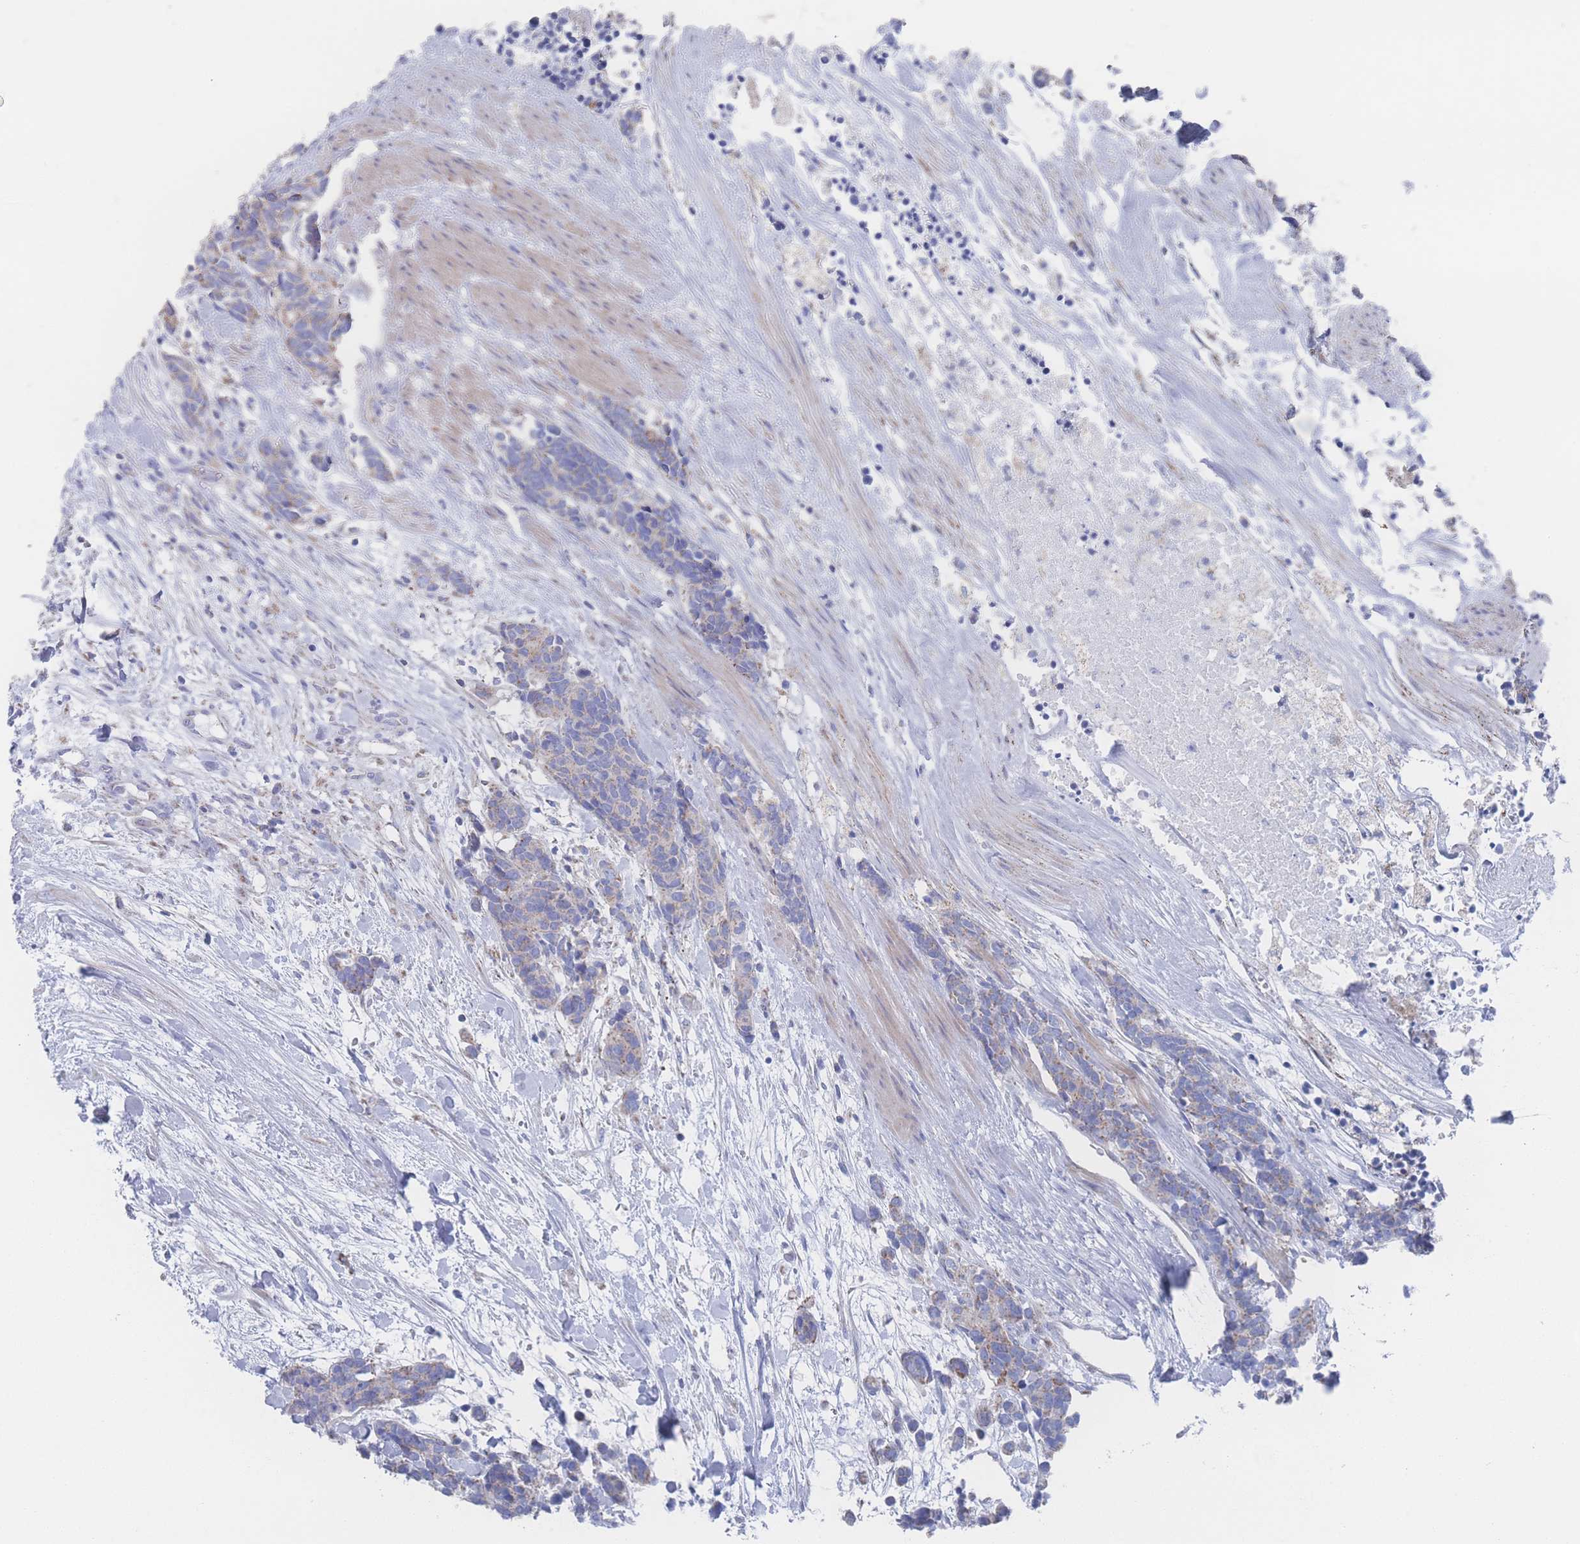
{"staining": {"intensity": "weak", "quantity": "25%-75%", "location": "cytoplasmic/membranous"}, "tissue": "carcinoid", "cell_type": "Tumor cells", "image_type": "cancer", "snomed": [{"axis": "morphology", "description": "Carcinoma, NOS"}, {"axis": "morphology", "description": "Carcinoid, malignant, NOS"}, {"axis": "topography", "description": "Prostate"}], "caption": "Immunohistochemical staining of human carcinoid displays low levels of weak cytoplasmic/membranous protein positivity in approximately 25%-75% of tumor cells. The staining was performed using DAB, with brown indicating positive protein expression. Nuclei are stained blue with hematoxylin.", "gene": "SNPH", "patient": {"sex": "male", "age": 57}}